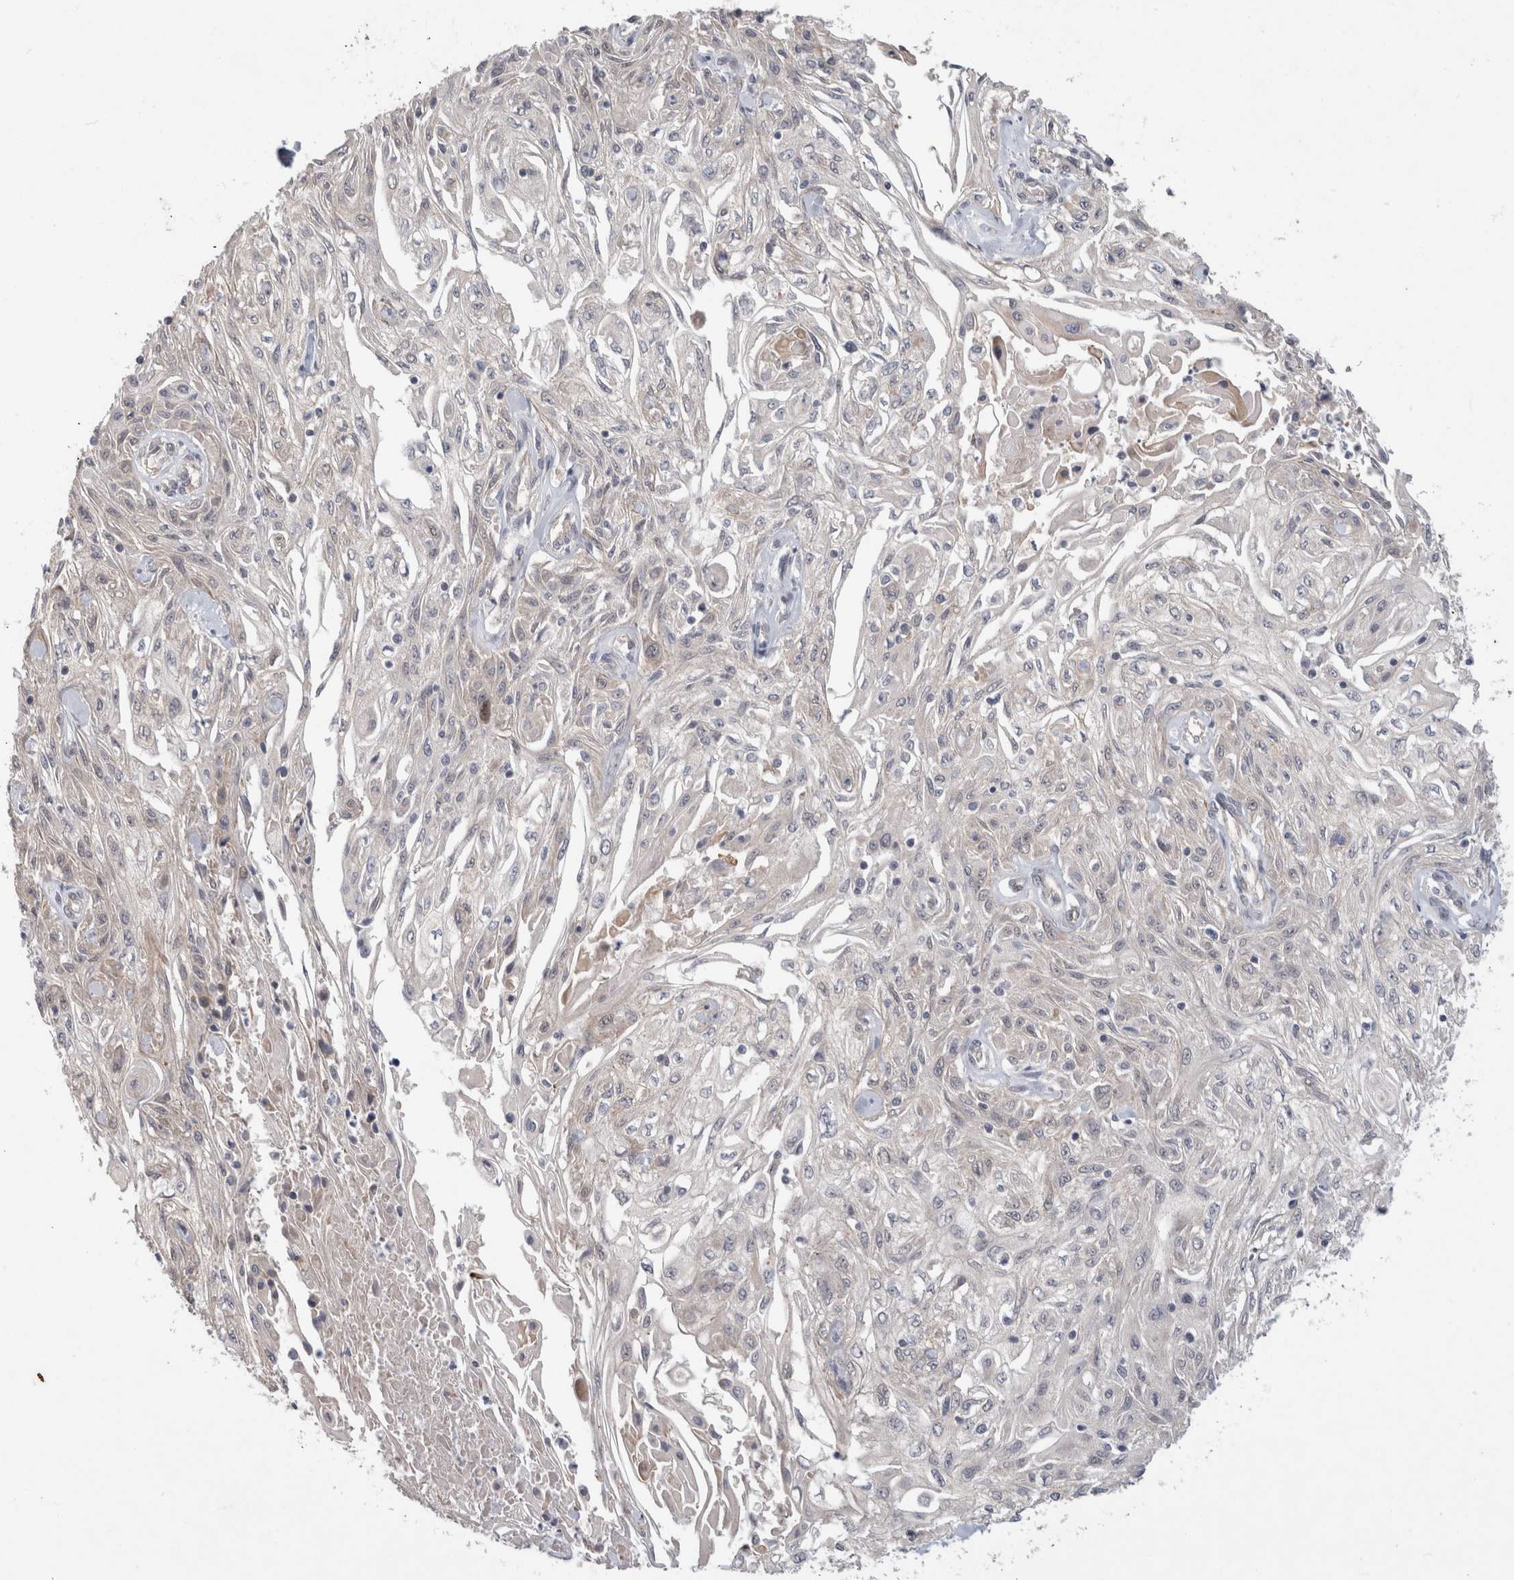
{"staining": {"intensity": "negative", "quantity": "none", "location": "none"}, "tissue": "skin cancer", "cell_type": "Tumor cells", "image_type": "cancer", "snomed": [{"axis": "morphology", "description": "Squamous cell carcinoma, NOS"}, {"axis": "morphology", "description": "Squamous cell carcinoma, metastatic, NOS"}, {"axis": "topography", "description": "Skin"}, {"axis": "topography", "description": "Lymph node"}], "caption": "Immunohistochemistry (IHC) photomicrograph of skin squamous cell carcinoma stained for a protein (brown), which reveals no positivity in tumor cells. (IHC, brightfield microscopy, high magnification).", "gene": "CRISPLD1", "patient": {"sex": "male", "age": 75}}